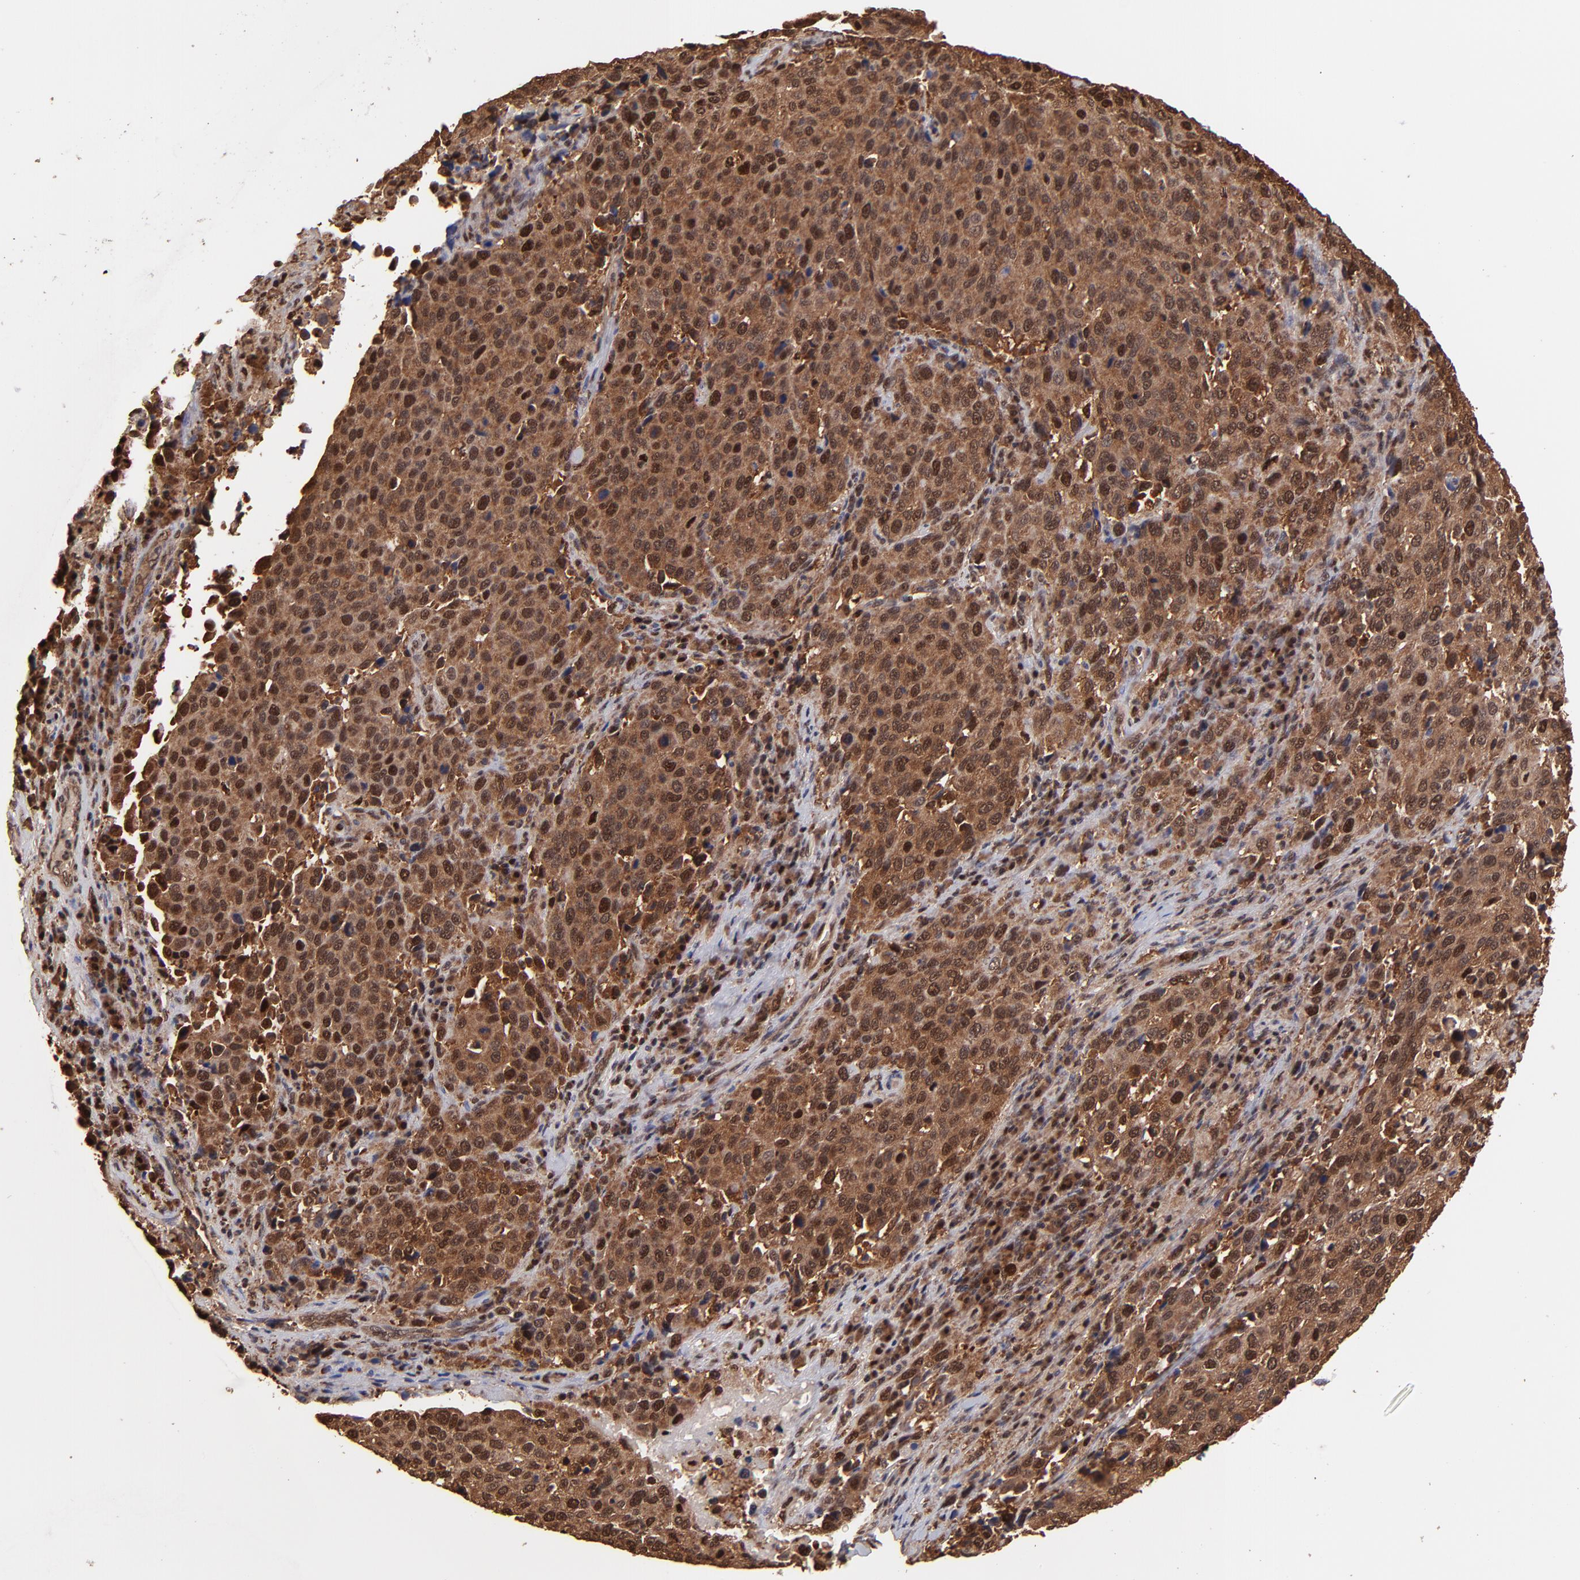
{"staining": {"intensity": "strong", "quantity": ">75%", "location": "cytoplasmic/membranous,nuclear"}, "tissue": "cervical cancer", "cell_type": "Tumor cells", "image_type": "cancer", "snomed": [{"axis": "morphology", "description": "Squamous cell carcinoma, NOS"}, {"axis": "topography", "description": "Cervix"}], "caption": "Protein expression by IHC displays strong cytoplasmic/membranous and nuclear staining in about >75% of tumor cells in squamous cell carcinoma (cervical).", "gene": "PSMA6", "patient": {"sex": "female", "age": 54}}